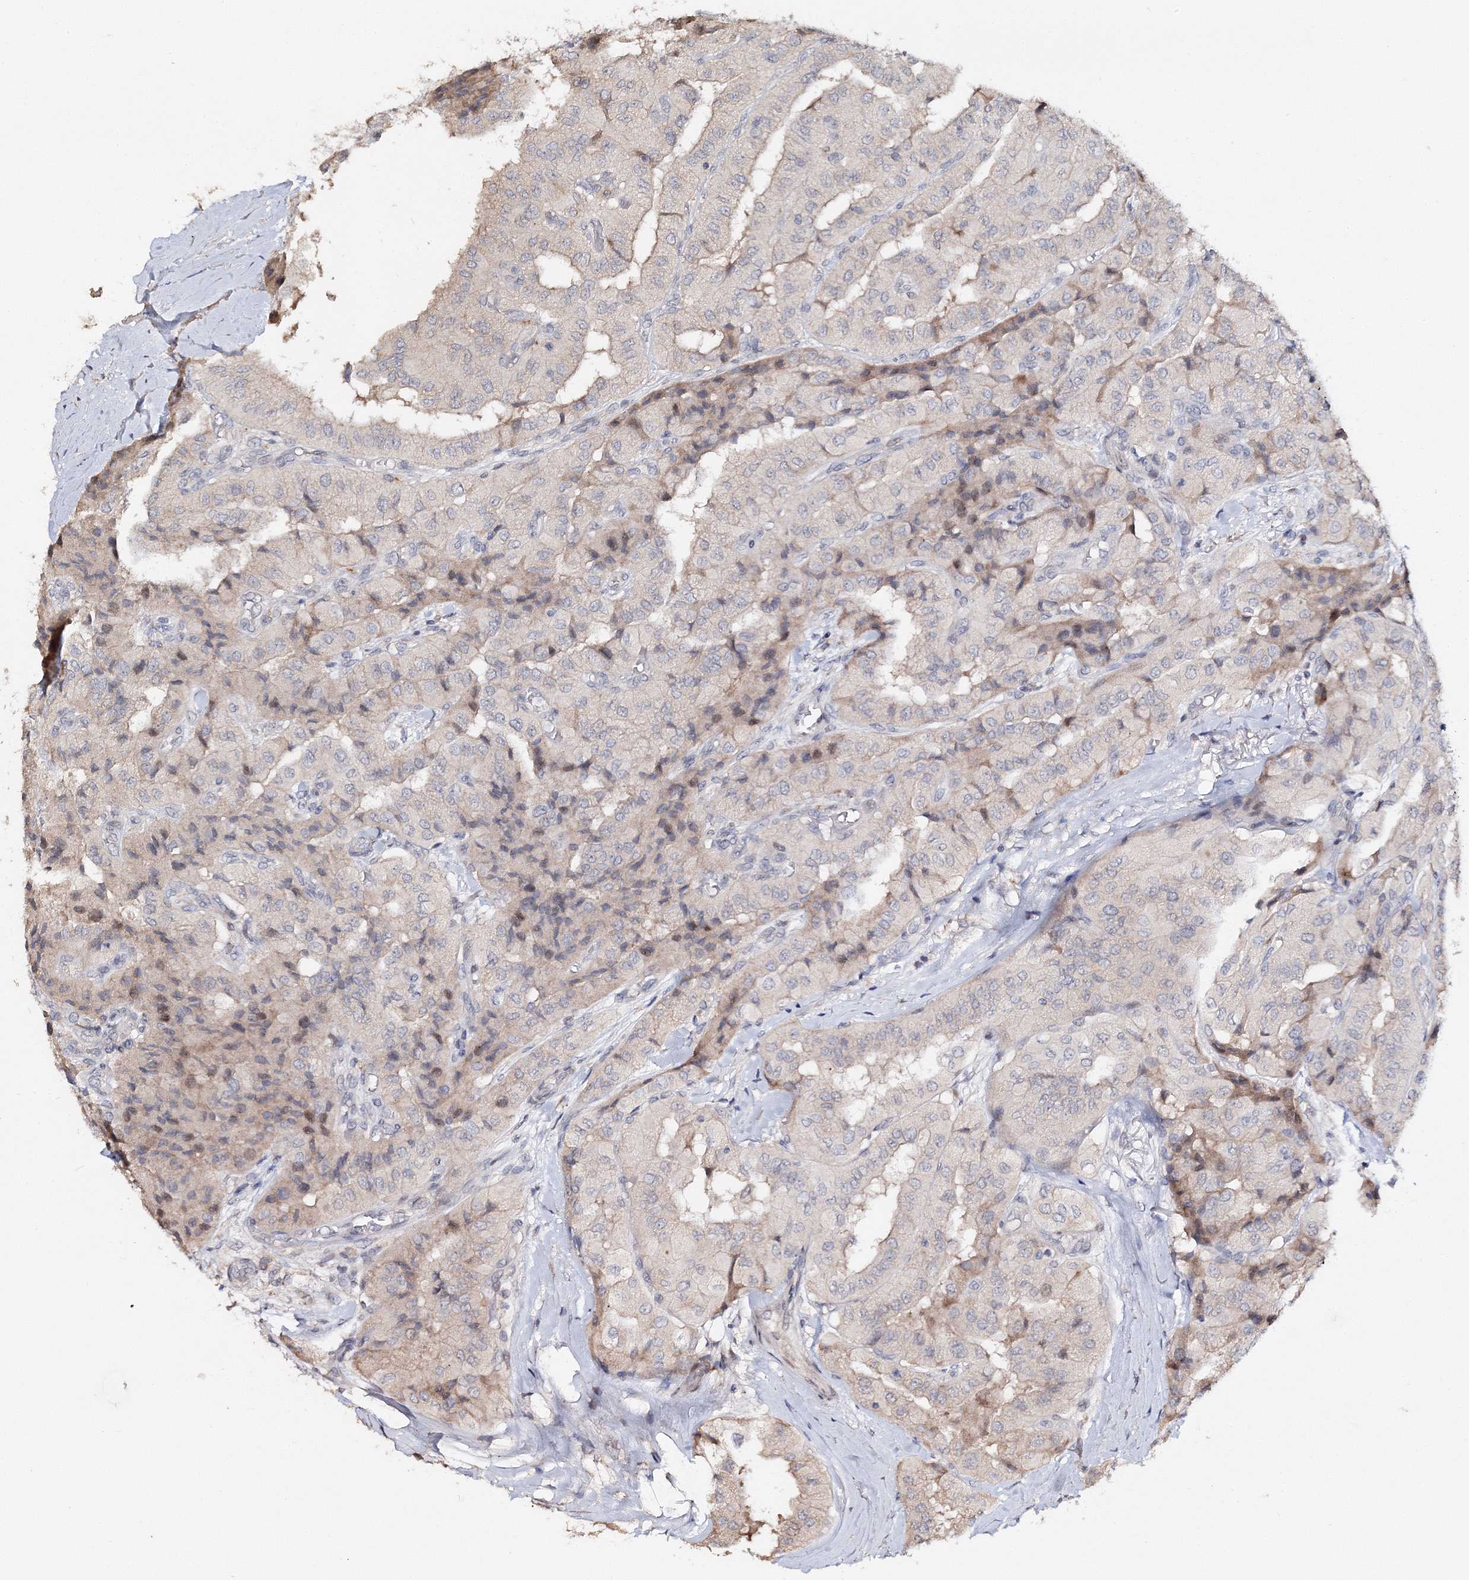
{"staining": {"intensity": "negative", "quantity": "none", "location": "none"}, "tissue": "thyroid cancer", "cell_type": "Tumor cells", "image_type": "cancer", "snomed": [{"axis": "morphology", "description": "Papillary adenocarcinoma, NOS"}, {"axis": "topography", "description": "Thyroid gland"}], "caption": "An image of thyroid cancer stained for a protein exhibits no brown staining in tumor cells.", "gene": "GJB5", "patient": {"sex": "female", "age": 59}}